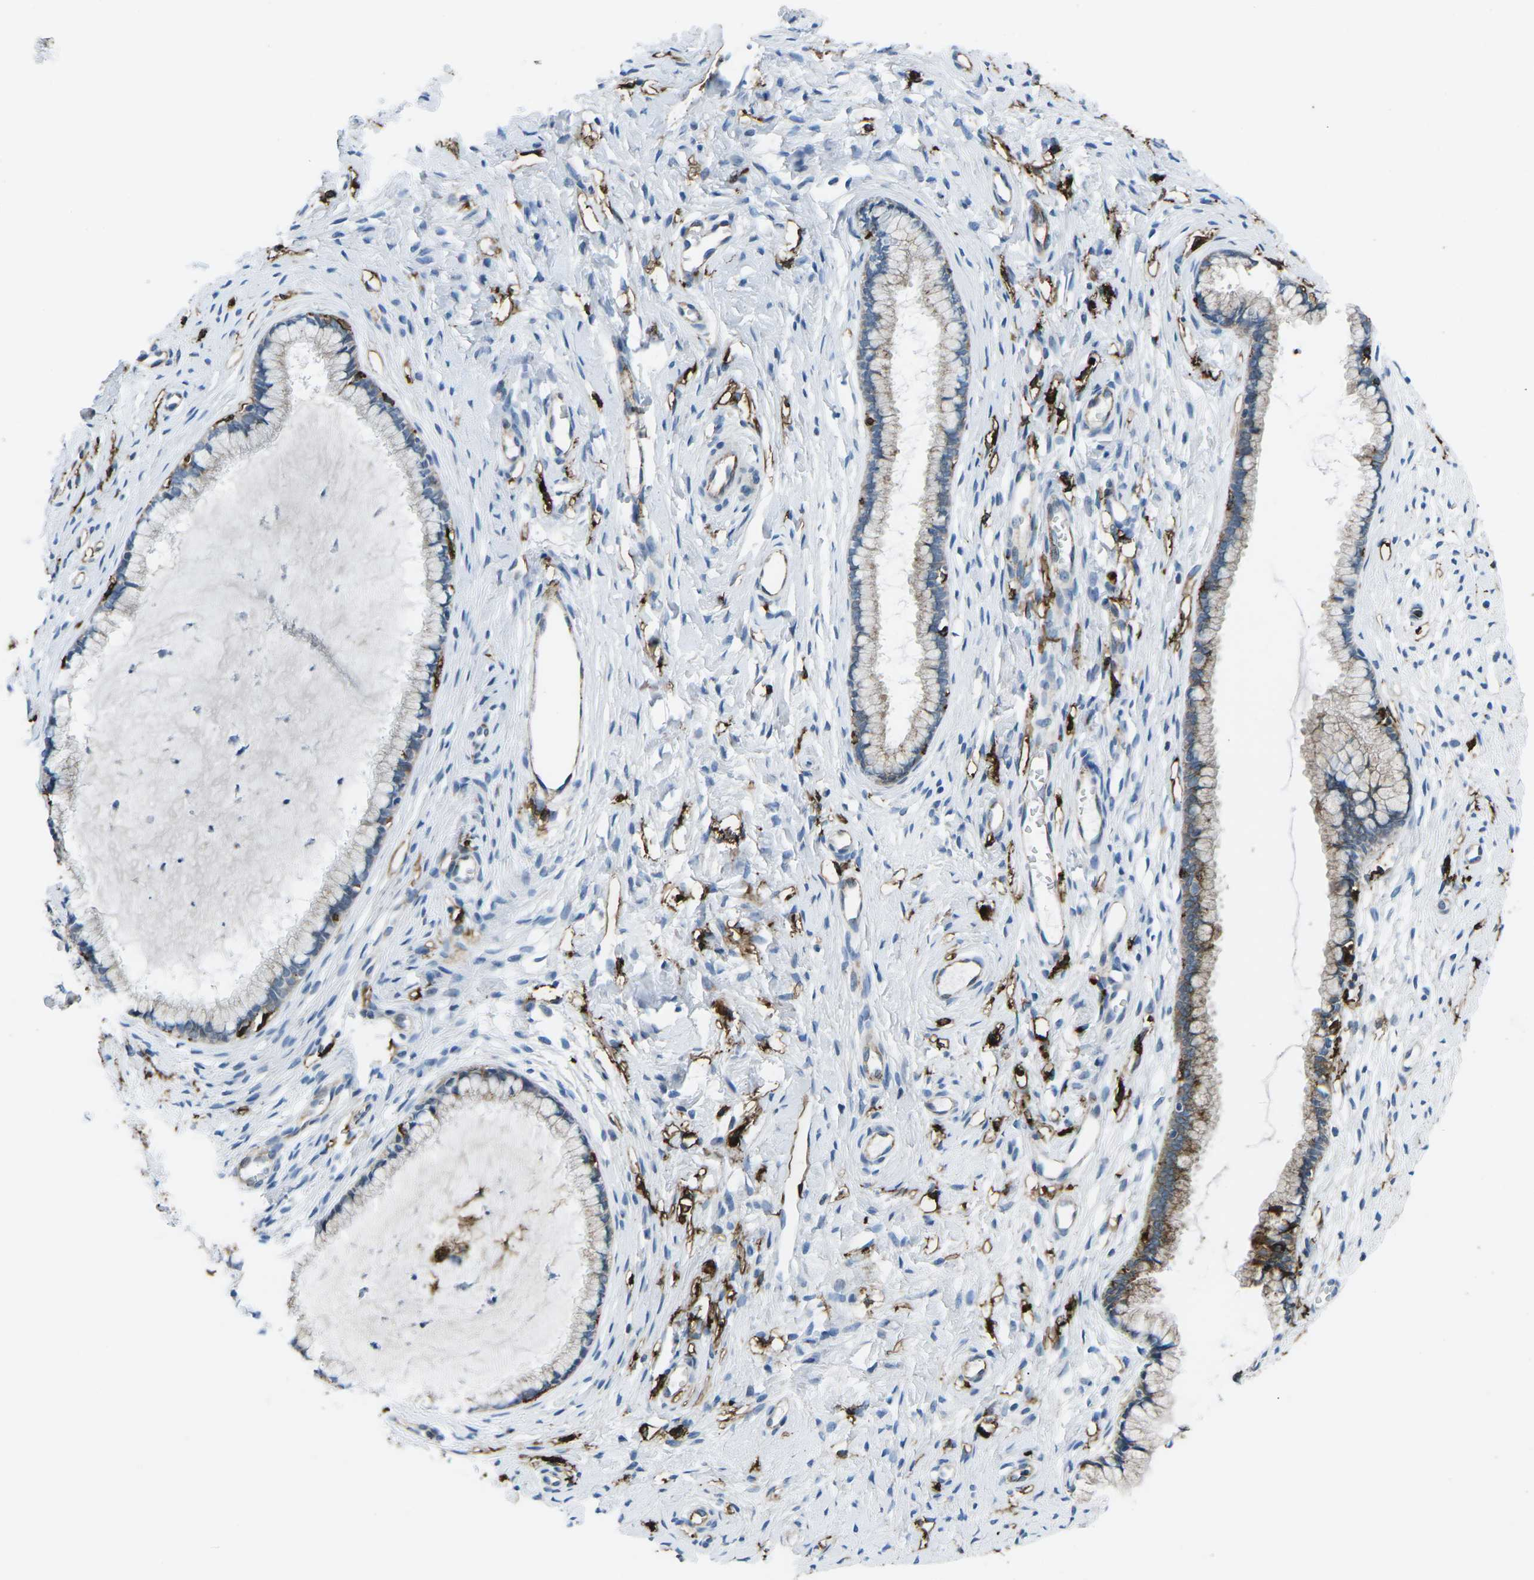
{"staining": {"intensity": "moderate", "quantity": "<25%", "location": "cytoplasmic/membranous"}, "tissue": "cervix", "cell_type": "Glandular cells", "image_type": "normal", "snomed": [{"axis": "morphology", "description": "Normal tissue, NOS"}, {"axis": "topography", "description": "Cervix"}], "caption": "Immunohistochemistry (IHC) of benign human cervix exhibits low levels of moderate cytoplasmic/membranous staining in approximately <25% of glandular cells.", "gene": "PTPN1", "patient": {"sex": "female", "age": 65}}